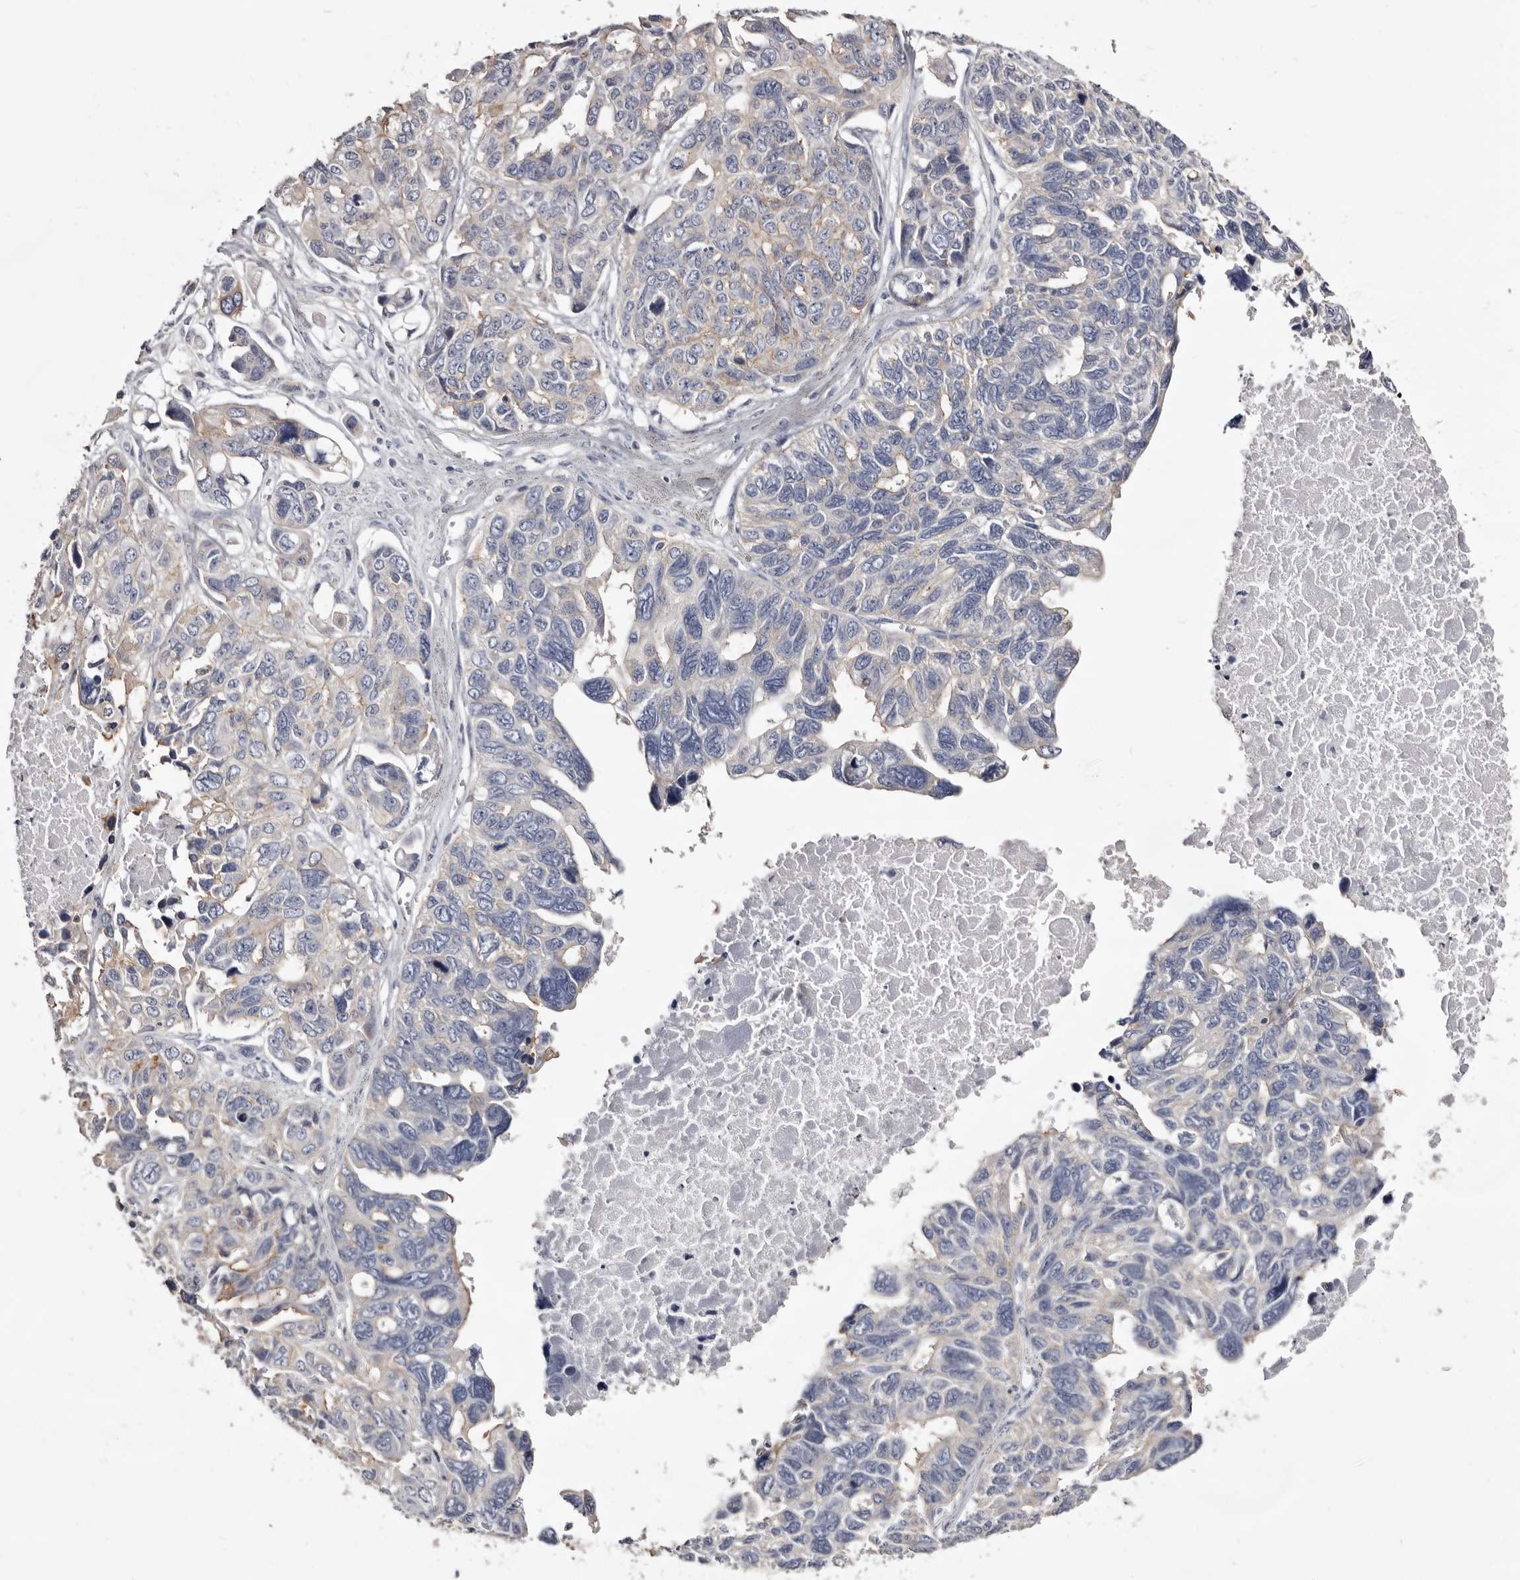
{"staining": {"intensity": "moderate", "quantity": "<25%", "location": "cytoplasmic/membranous"}, "tissue": "ovarian cancer", "cell_type": "Tumor cells", "image_type": "cancer", "snomed": [{"axis": "morphology", "description": "Cystadenocarcinoma, serous, NOS"}, {"axis": "topography", "description": "Ovary"}], "caption": "Immunohistochemical staining of ovarian serous cystadenocarcinoma shows low levels of moderate cytoplasmic/membranous expression in about <25% of tumor cells.", "gene": "LAD1", "patient": {"sex": "female", "age": 79}}